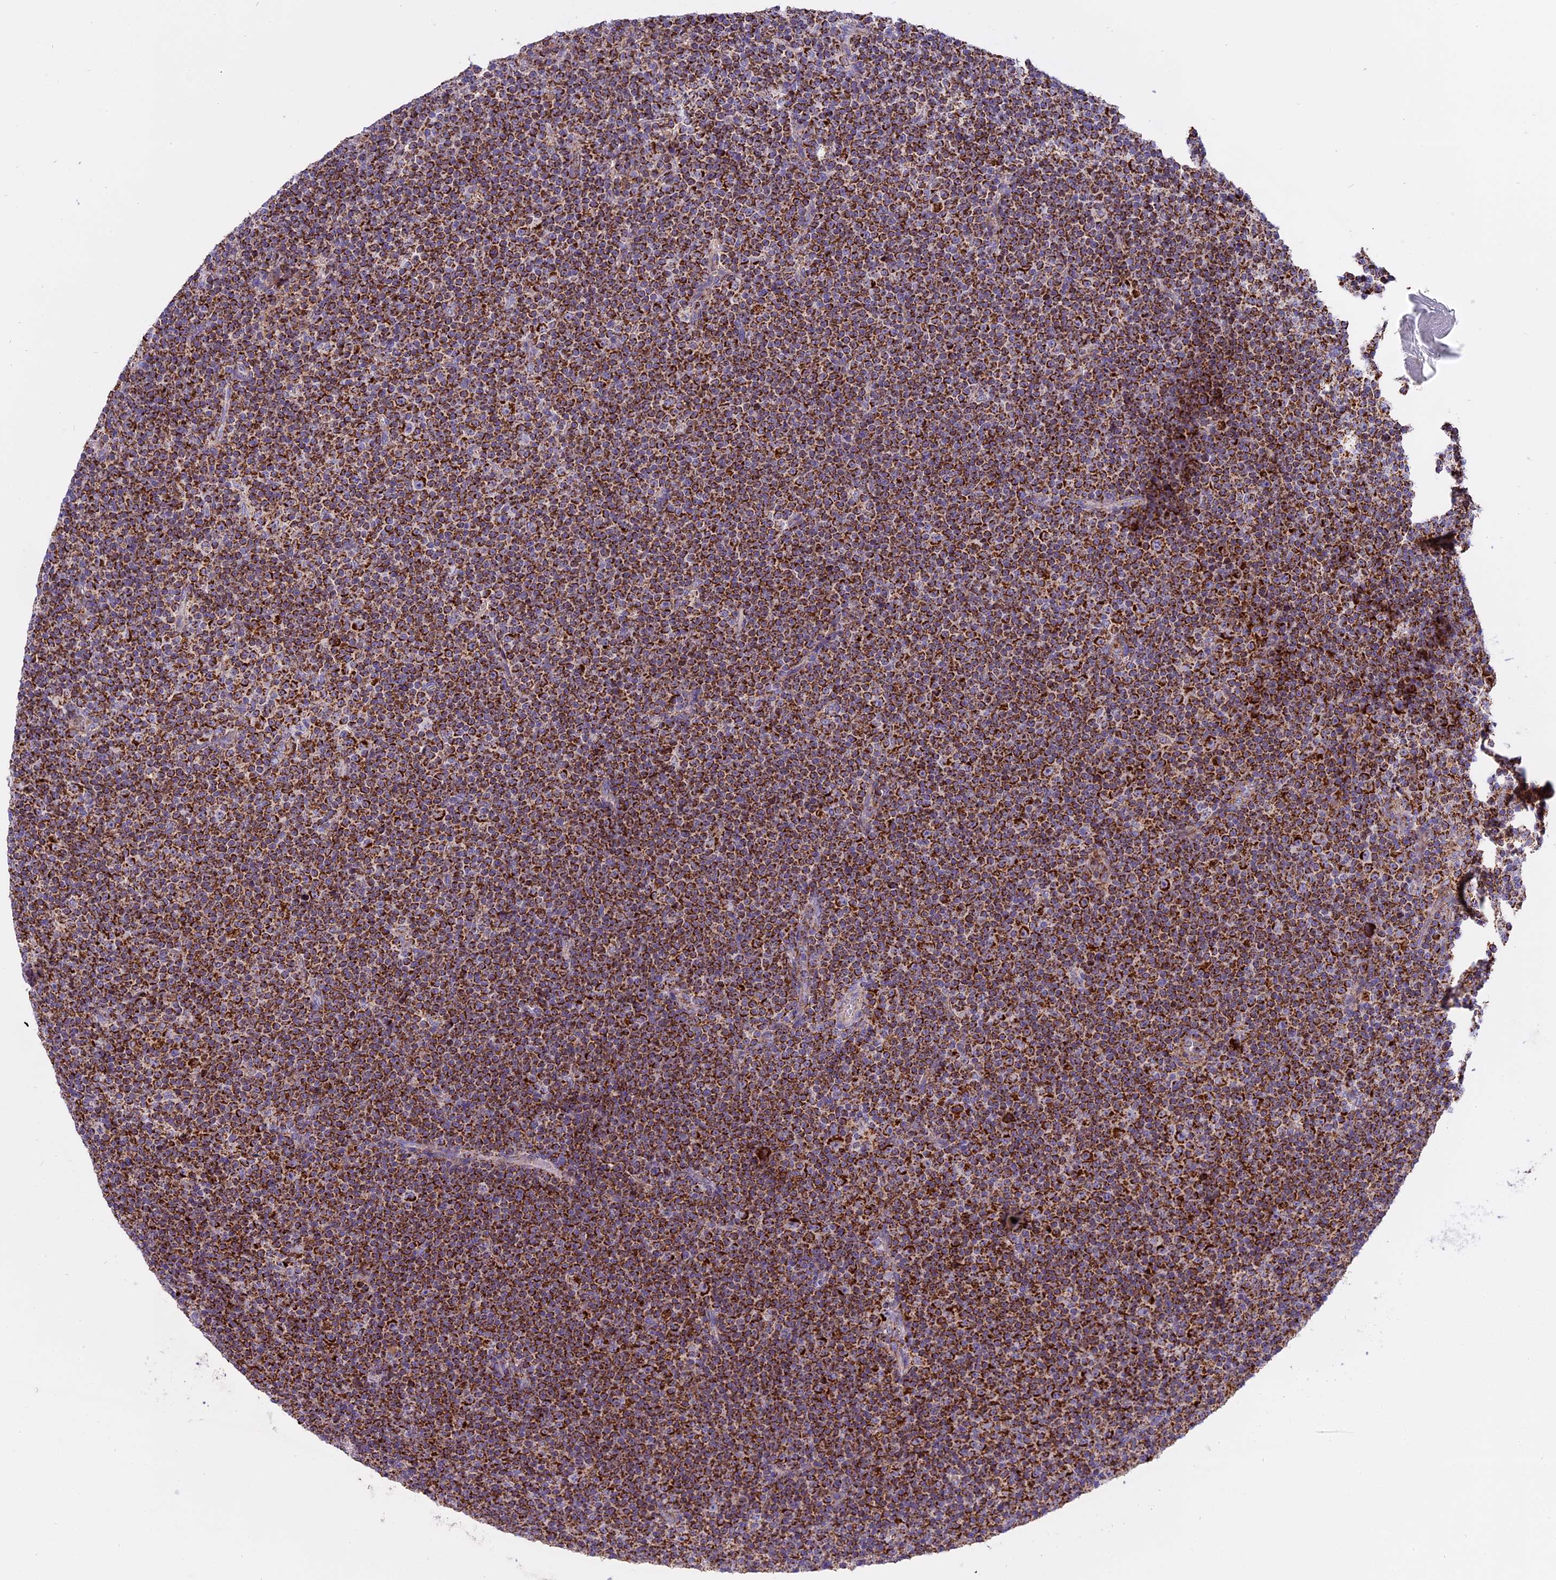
{"staining": {"intensity": "strong", "quantity": ">75%", "location": "cytoplasmic/membranous"}, "tissue": "lymphoma", "cell_type": "Tumor cells", "image_type": "cancer", "snomed": [{"axis": "morphology", "description": "Malignant lymphoma, non-Hodgkin's type, Low grade"}, {"axis": "topography", "description": "Lymph node"}], "caption": "Strong cytoplasmic/membranous staining for a protein is appreciated in approximately >75% of tumor cells of lymphoma using immunohistochemistry.", "gene": "MRPS34", "patient": {"sex": "female", "age": 67}}